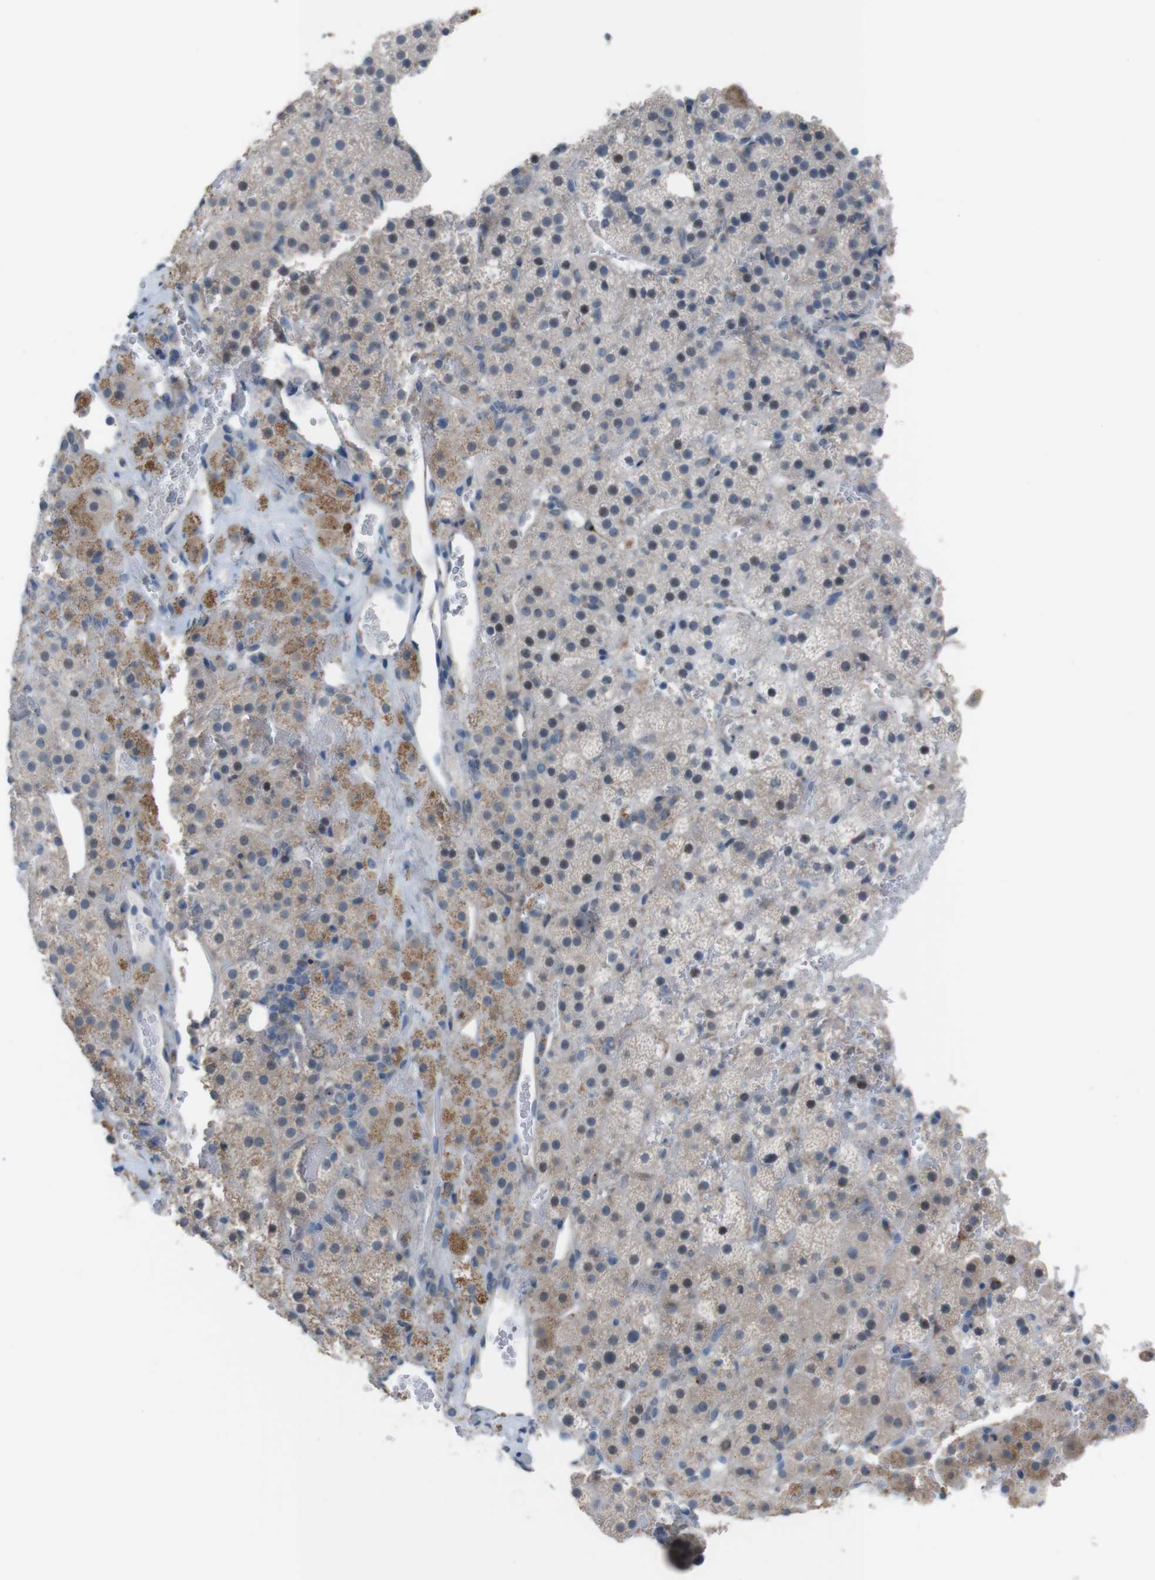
{"staining": {"intensity": "moderate", "quantity": "25%-75%", "location": "cytoplasmic/membranous"}, "tissue": "adrenal gland", "cell_type": "Glandular cells", "image_type": "normal", "snomed": [{"axis": "morphology", "description": "Normal tissue, NOS"}, {"axis": "topography", "description": "Adrenal gland"}], "caption": "A medium amount of moderate cytoplasmic/membranous expression is present in about 25%-75% of glandular cells in benign adrenal gland.", "gene": "CDH22", "patient": {"sex": "female", "age": 59}}